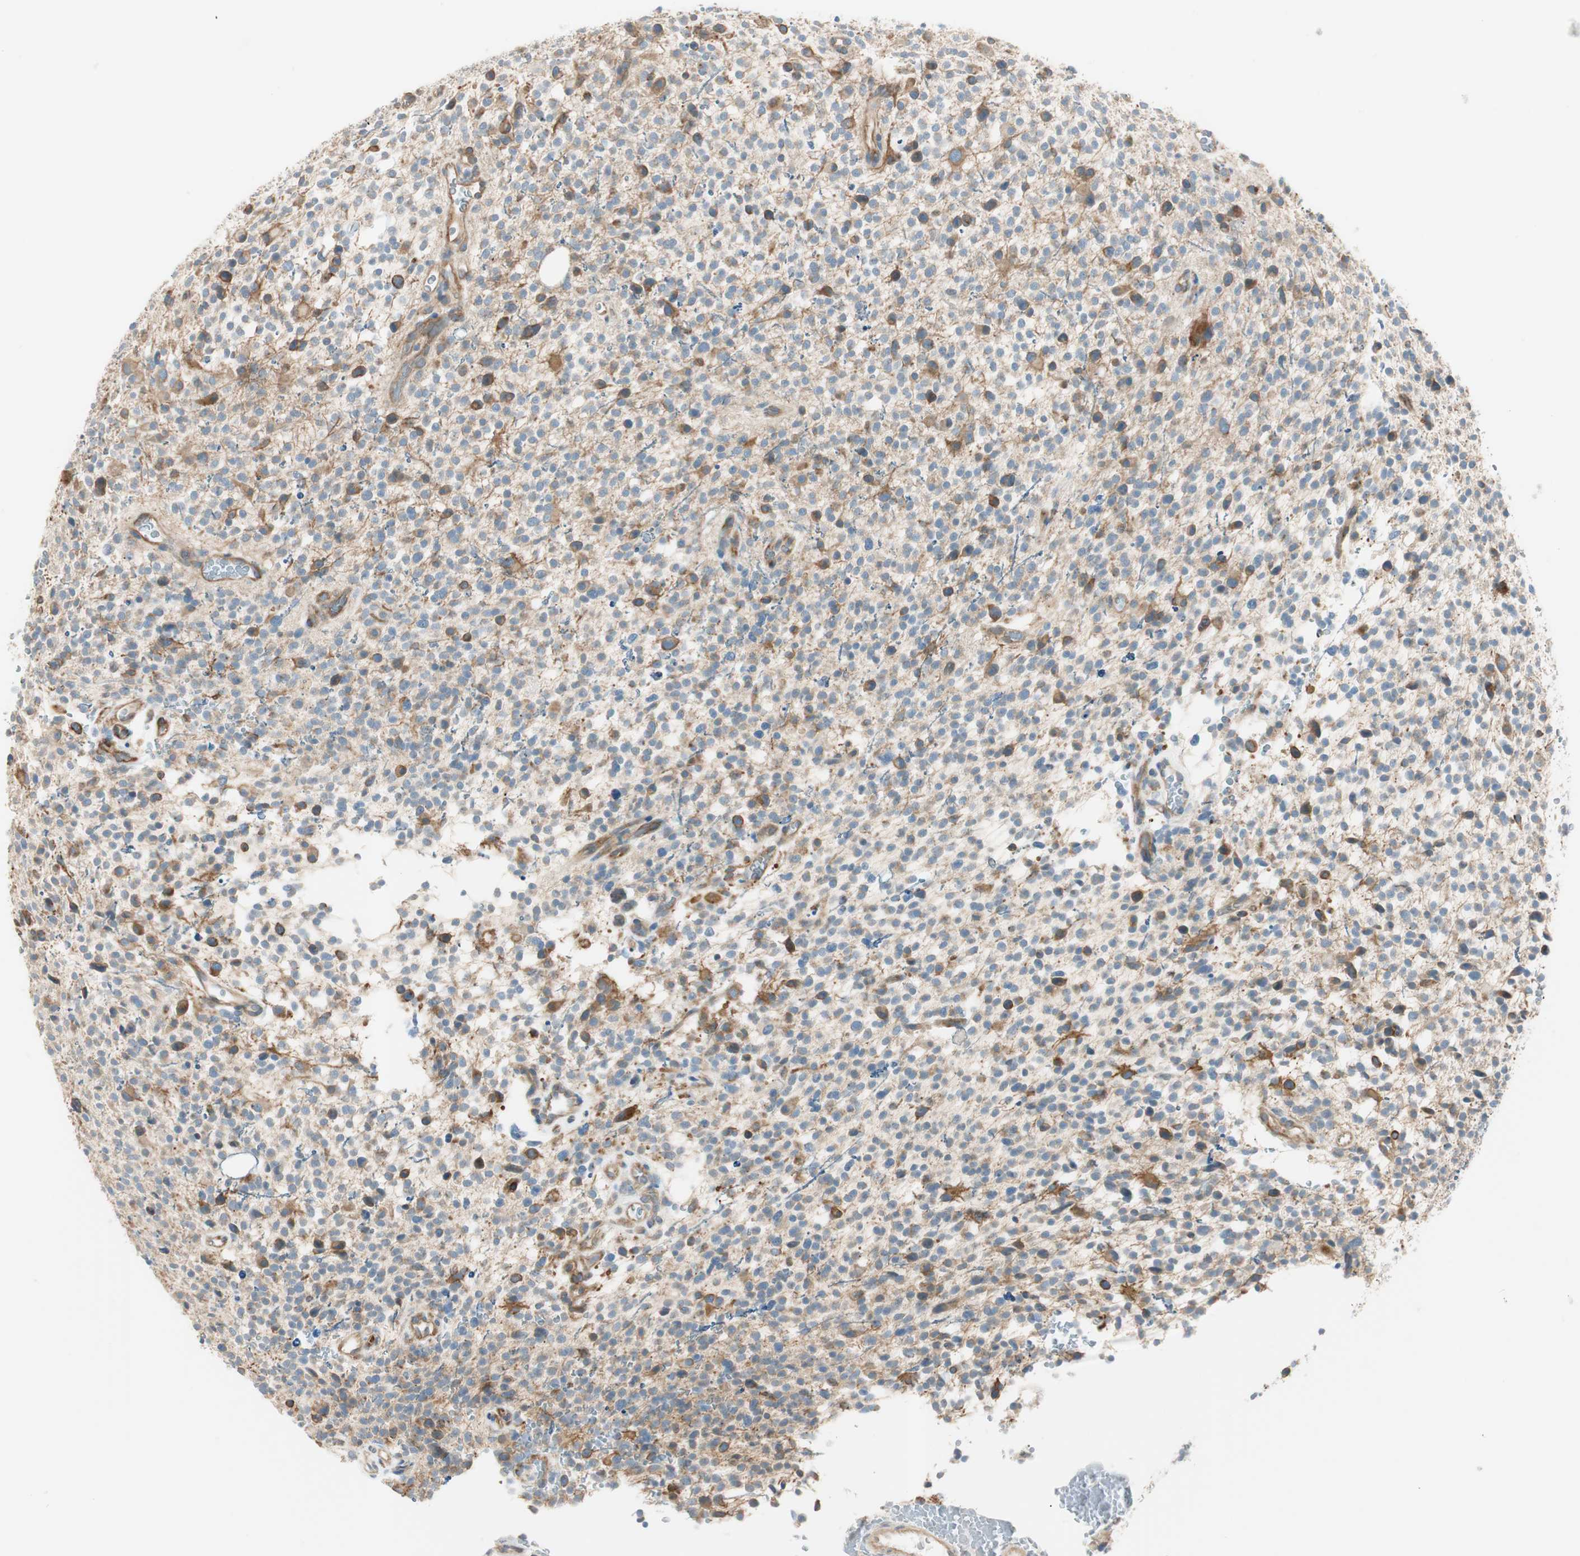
{"staining": {"intensity": "negative", "quantity": "none", "location": "none"}, "tissue": "glioma", "cell_type": "Tumor cells", "image_type": "cancer", "snomed": [{"axis": "morphology", "description": "Glioma, malignant, High grade"}, {"axis": "topography", "description": "Brain"}], "caption": "This is an immunohistochemistry histopathology image of malignant glioma (high-grade). There is no expression in tumor cells.", "gene": "CDK3", "patient": {"sex": "male", "age": 48}}